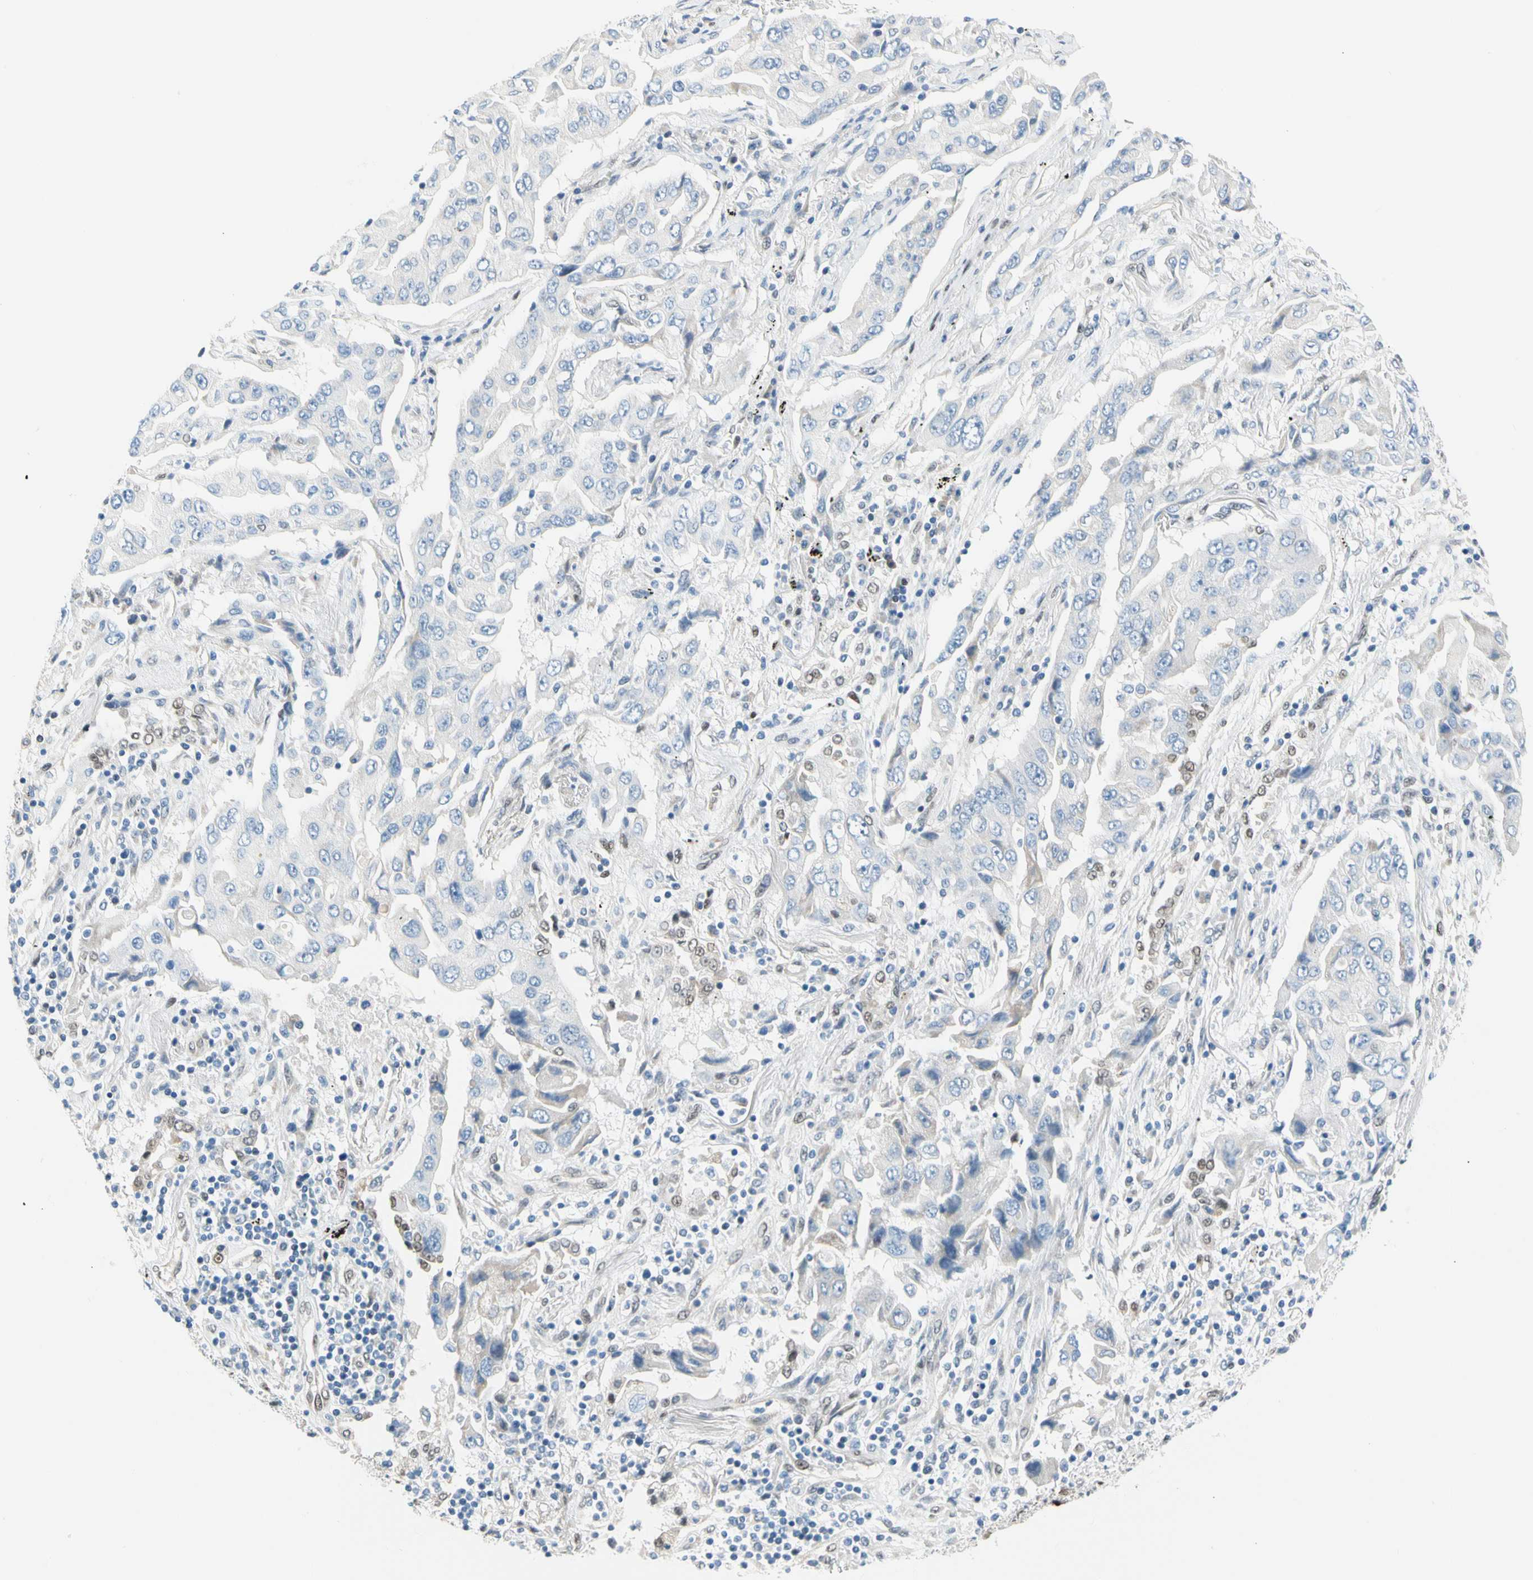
{"staining": {"intensity": "weak", "quantity": "<25%", "location": "cytoplasmic/membranous,nuclear"}, "tissue": "lung cancer", "cell_type": "Tumor cells", "image_type": "cancer", "snomed": [{"axis": "morphology", "description": "Adenocarcinoma, NOS"}, {"axis": "topography", "description": "Lung"}], "caption": "Immunohistochemistry (IHC) image of lung cancer stained for a protein (brown), which reveals no positivity in tumor cells. (IHC, brightfield microscopy, high magnification).", "gene": "NFIA", "patient": {"sex": "female", "age": 65}}